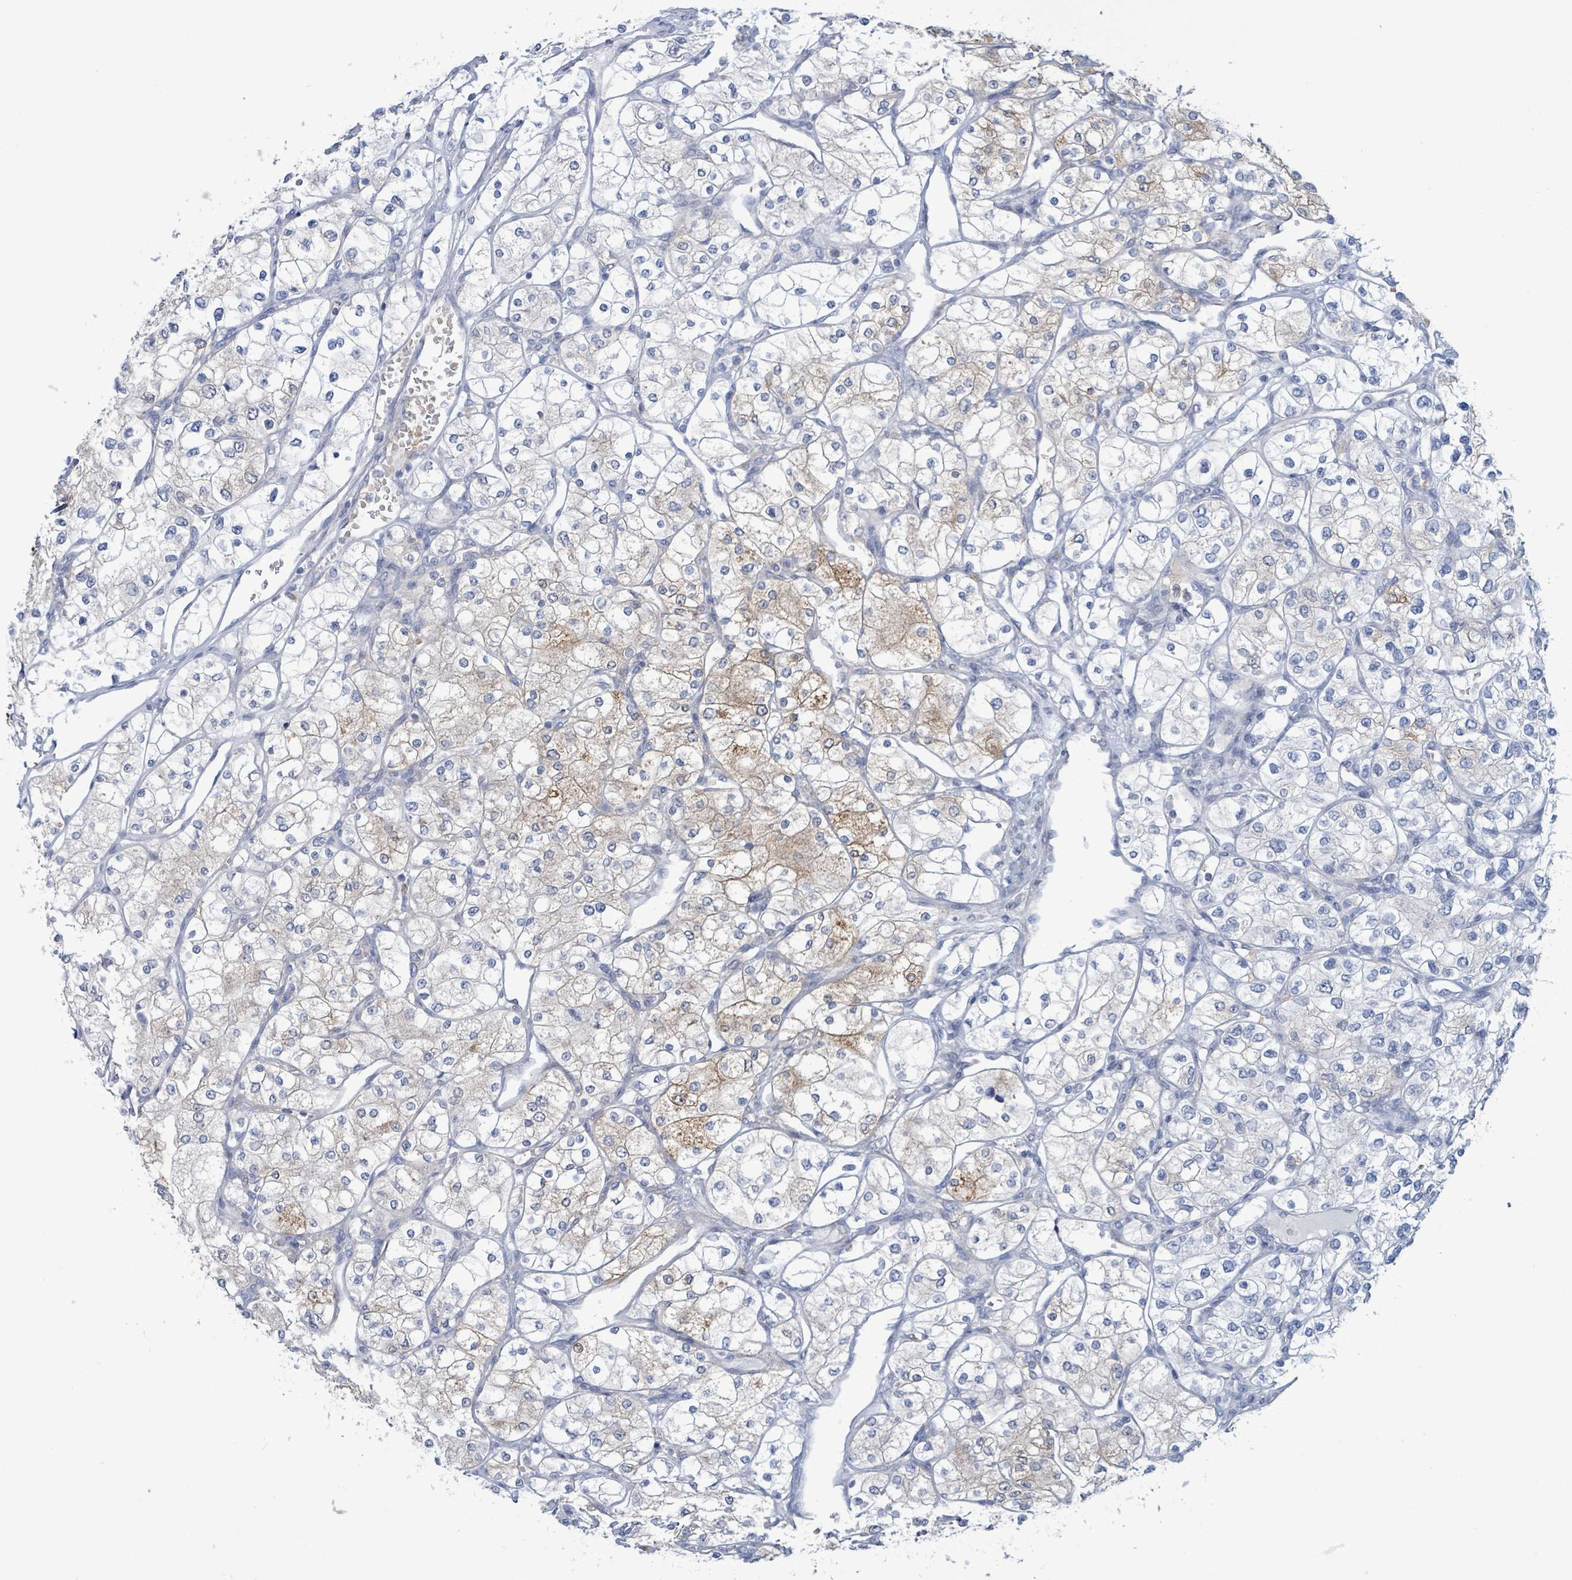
{"staining": {"intensity": "moderate", "quantity": "<25%", "location": "cytoplasmic/membranous"}, "tissue": "renal cancer", "cell_type": "Tumor cells", "image_type": "cancer", "snomed": [{"axis": "morphology", "description": "Adenocarcinoma, NOS"}, {"axis": "topography", "description": "Kidney"}], "caption": "Adenocarcinoma (renal) was stained to show a protein in brown. There is low levels of moderate cytoplasmic/membranous positivity in approximately <25% of tumor cells.", "gene": "PKLR", "patient": {"sex": "male", "age": 80}}